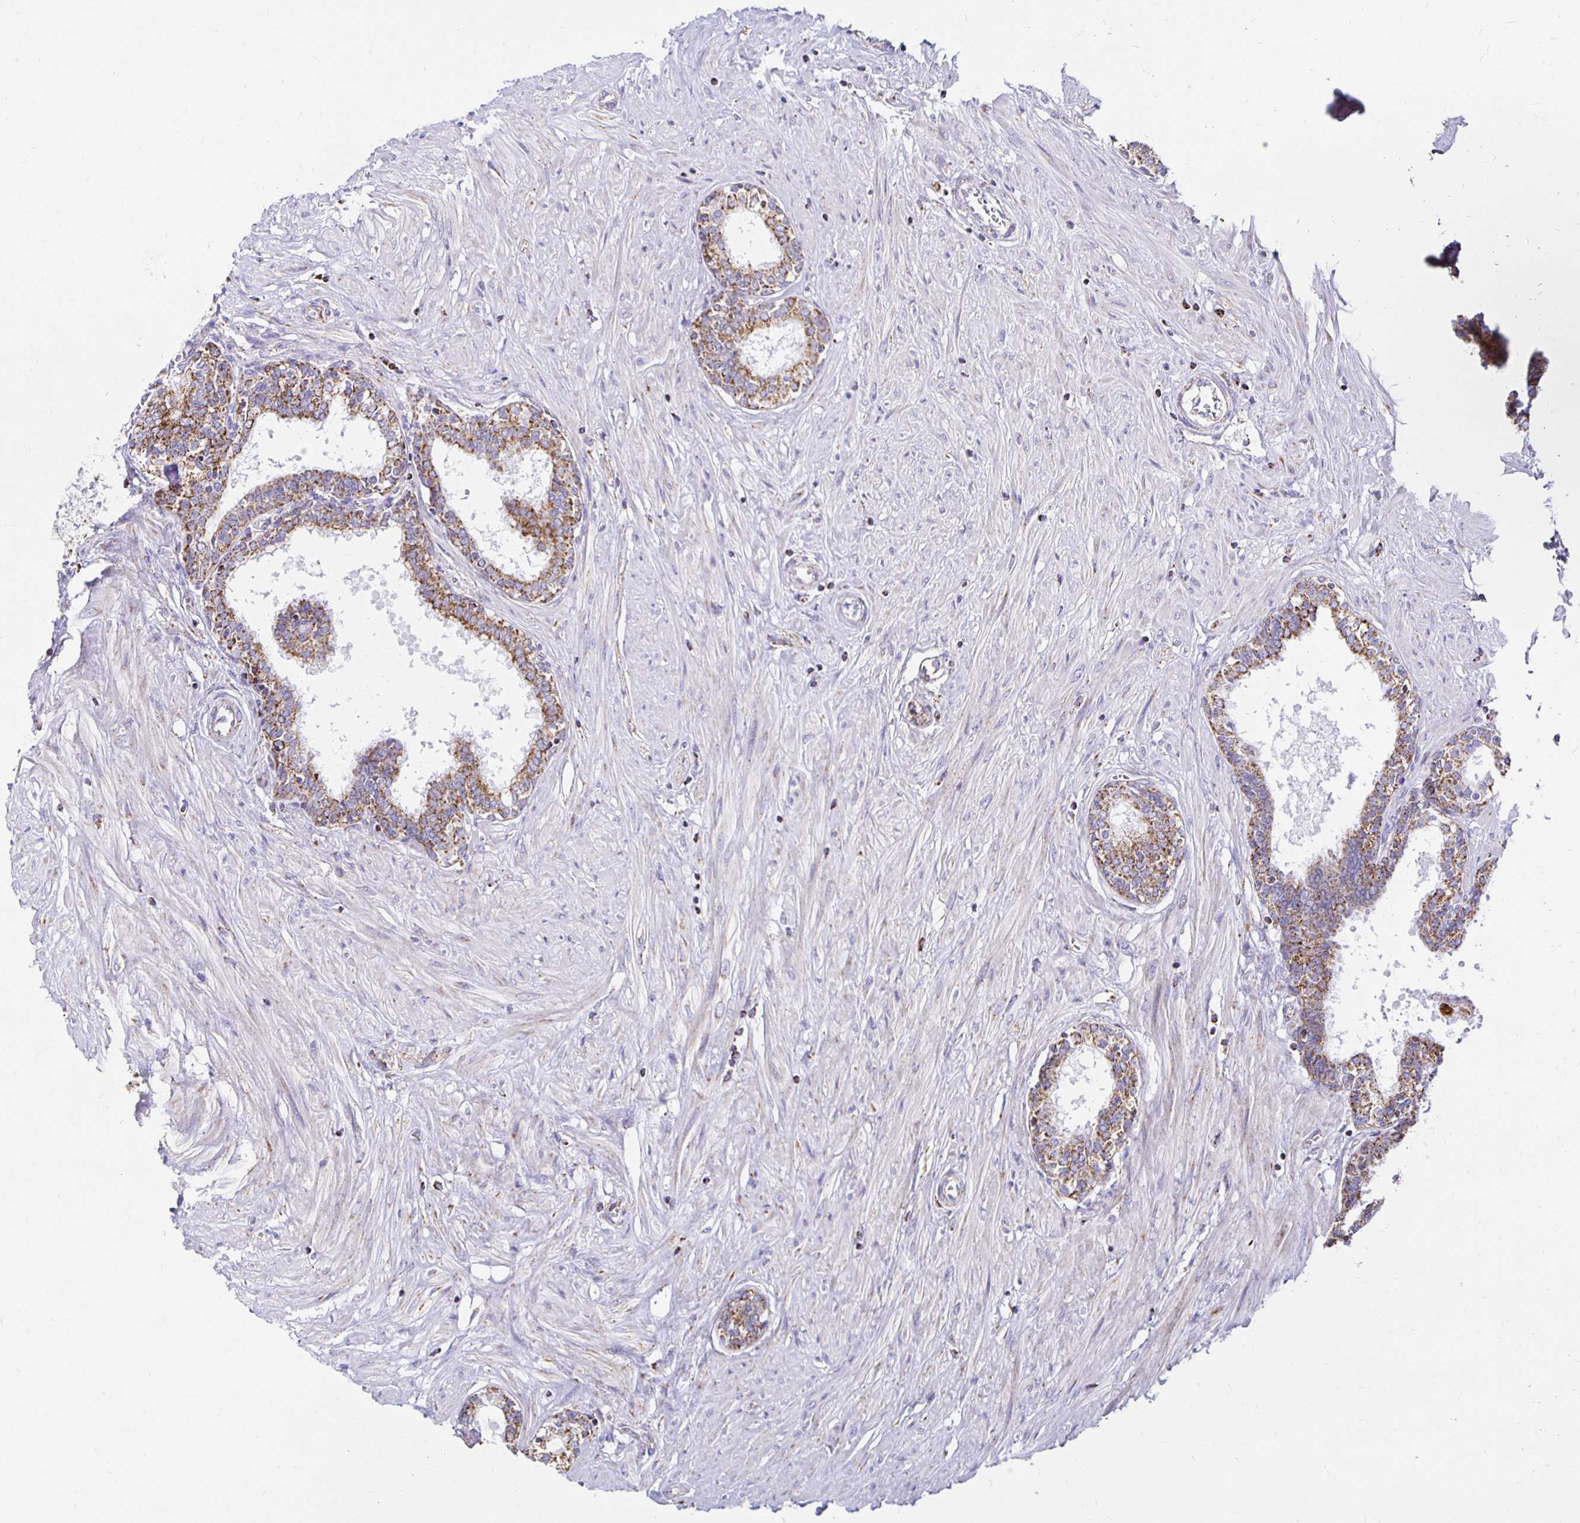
{"staining": {"intensity": "moderate", "quantity": ">75%", "location": "cytoplasmic/membranous"}, "tissue": "prostate", "cell_type": "Glandular cells", "image_type": "normal", "snomed": [{"axis": "morphology", "description": "Normal tissue, NOS"}, {"axis": "topography", "description": "Prostate"}], "caption": "DAB (3,3'-diaminobenzidine) immunohistochemical staining of normal human prostate reveals moderate cytoplasmic/membranous protein positivity in approximately >75% of glandular cells. The staining is performed using DAB (3,3'-diaminobenzidine) brown chromogen to label protein expression. The nuclei are counter-stained blue using hematoxylin.", "gene": "PLAAT2", "patient": {"sex": "male", "age": 55}}